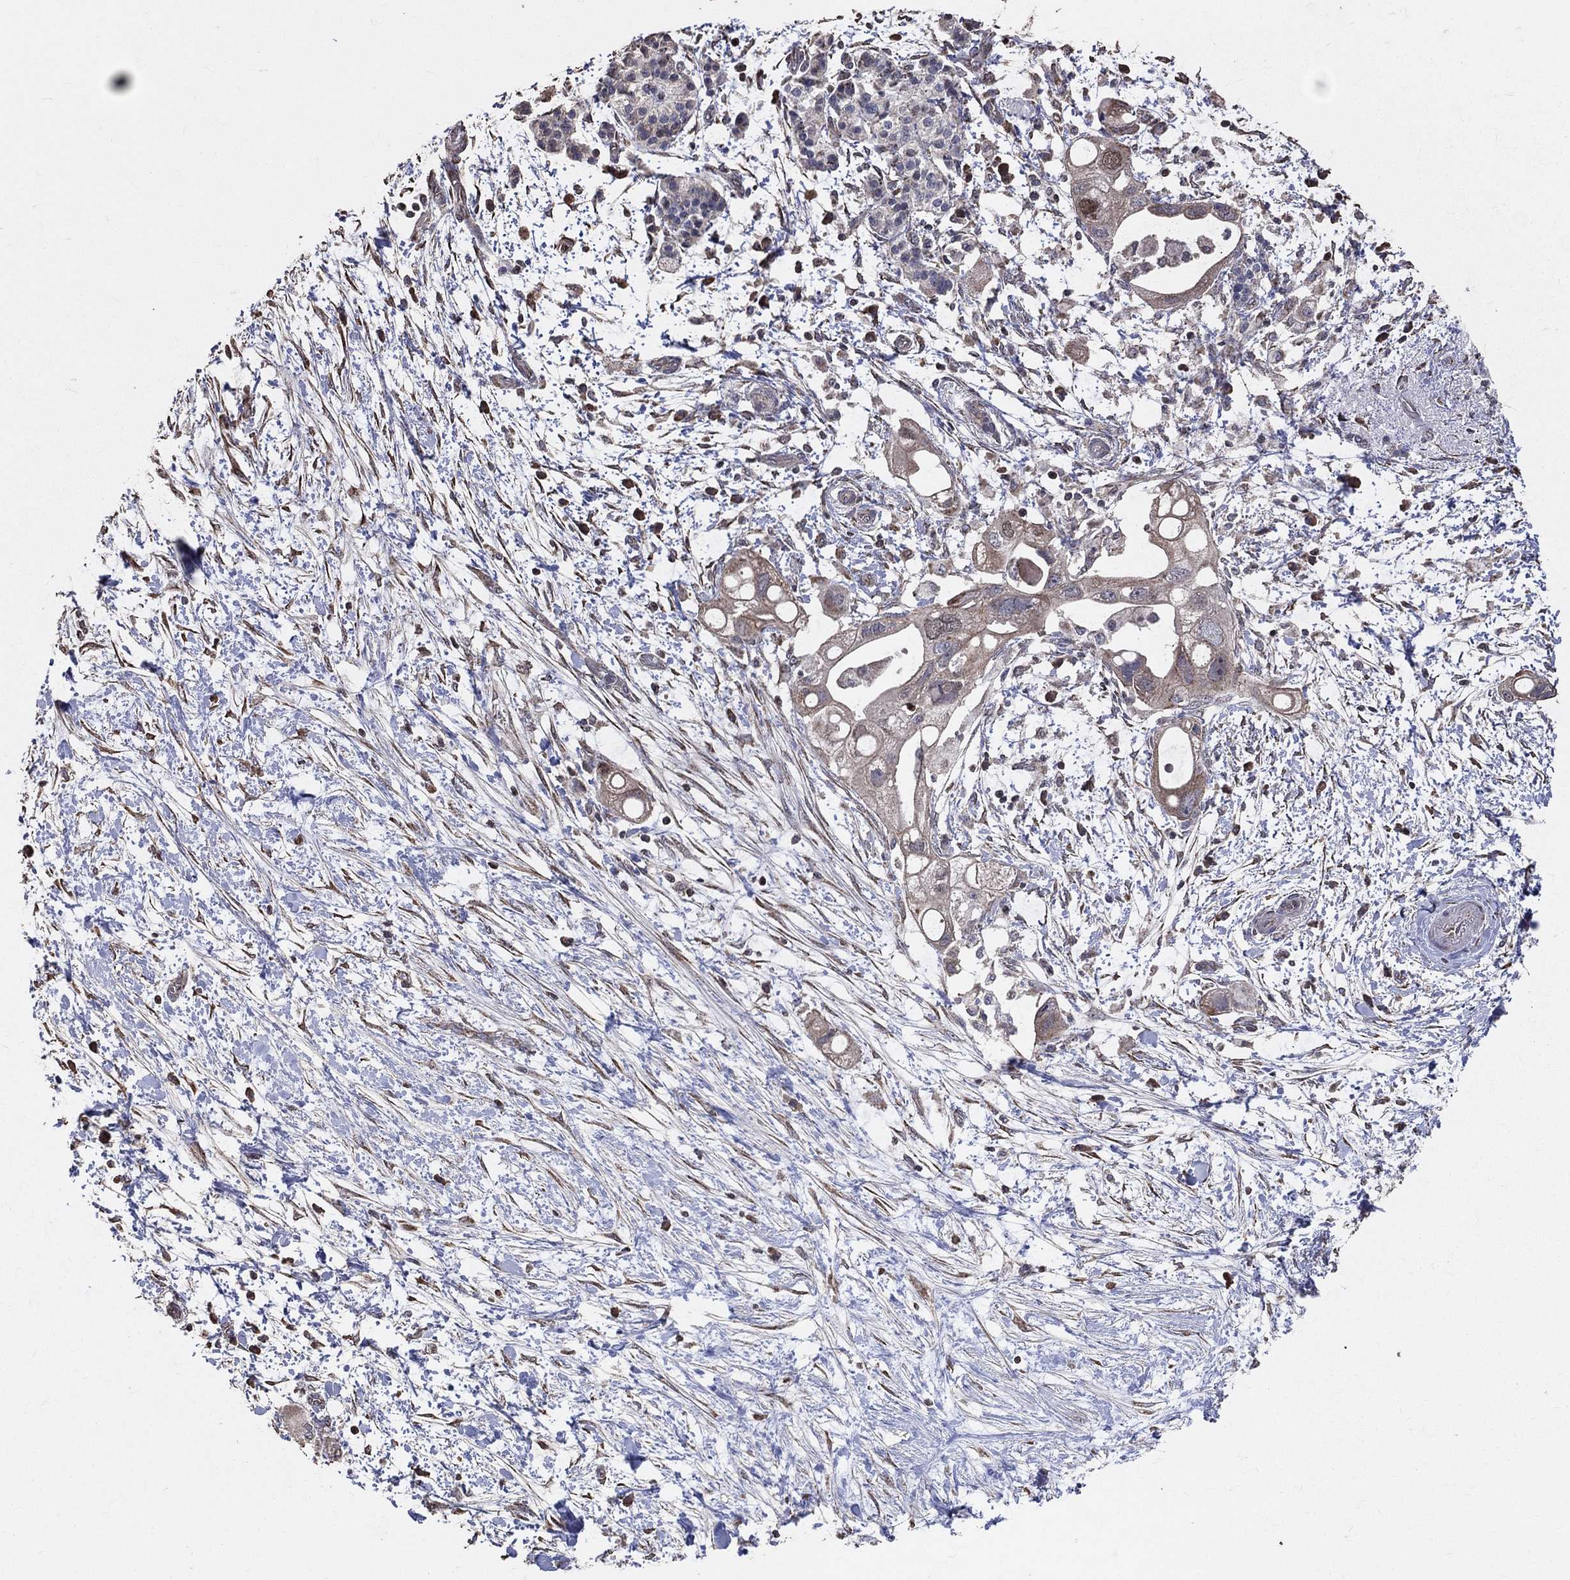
{"staining": {"intensity": "weak", "quantity": "25%-75%", "location": "cytoplasmic/membranous"}, "tissue": "pancreatic cancer", "cell_type": "Tumor cells", "image_type": "cancer", "snomed": [{"axis": "morphology", "description": "Adenocarcinoma, NOS"}, {"axis": "topography", "description": "Pancreas"}], "caption": "Protein staining of pancreatic cancer tissue demonstrates weak cytoplasmic/membranous expression in approximately 25%-75% of tumor cells.", "gene": "LY6K", "patient": {"sex": "female", "age": 72}}